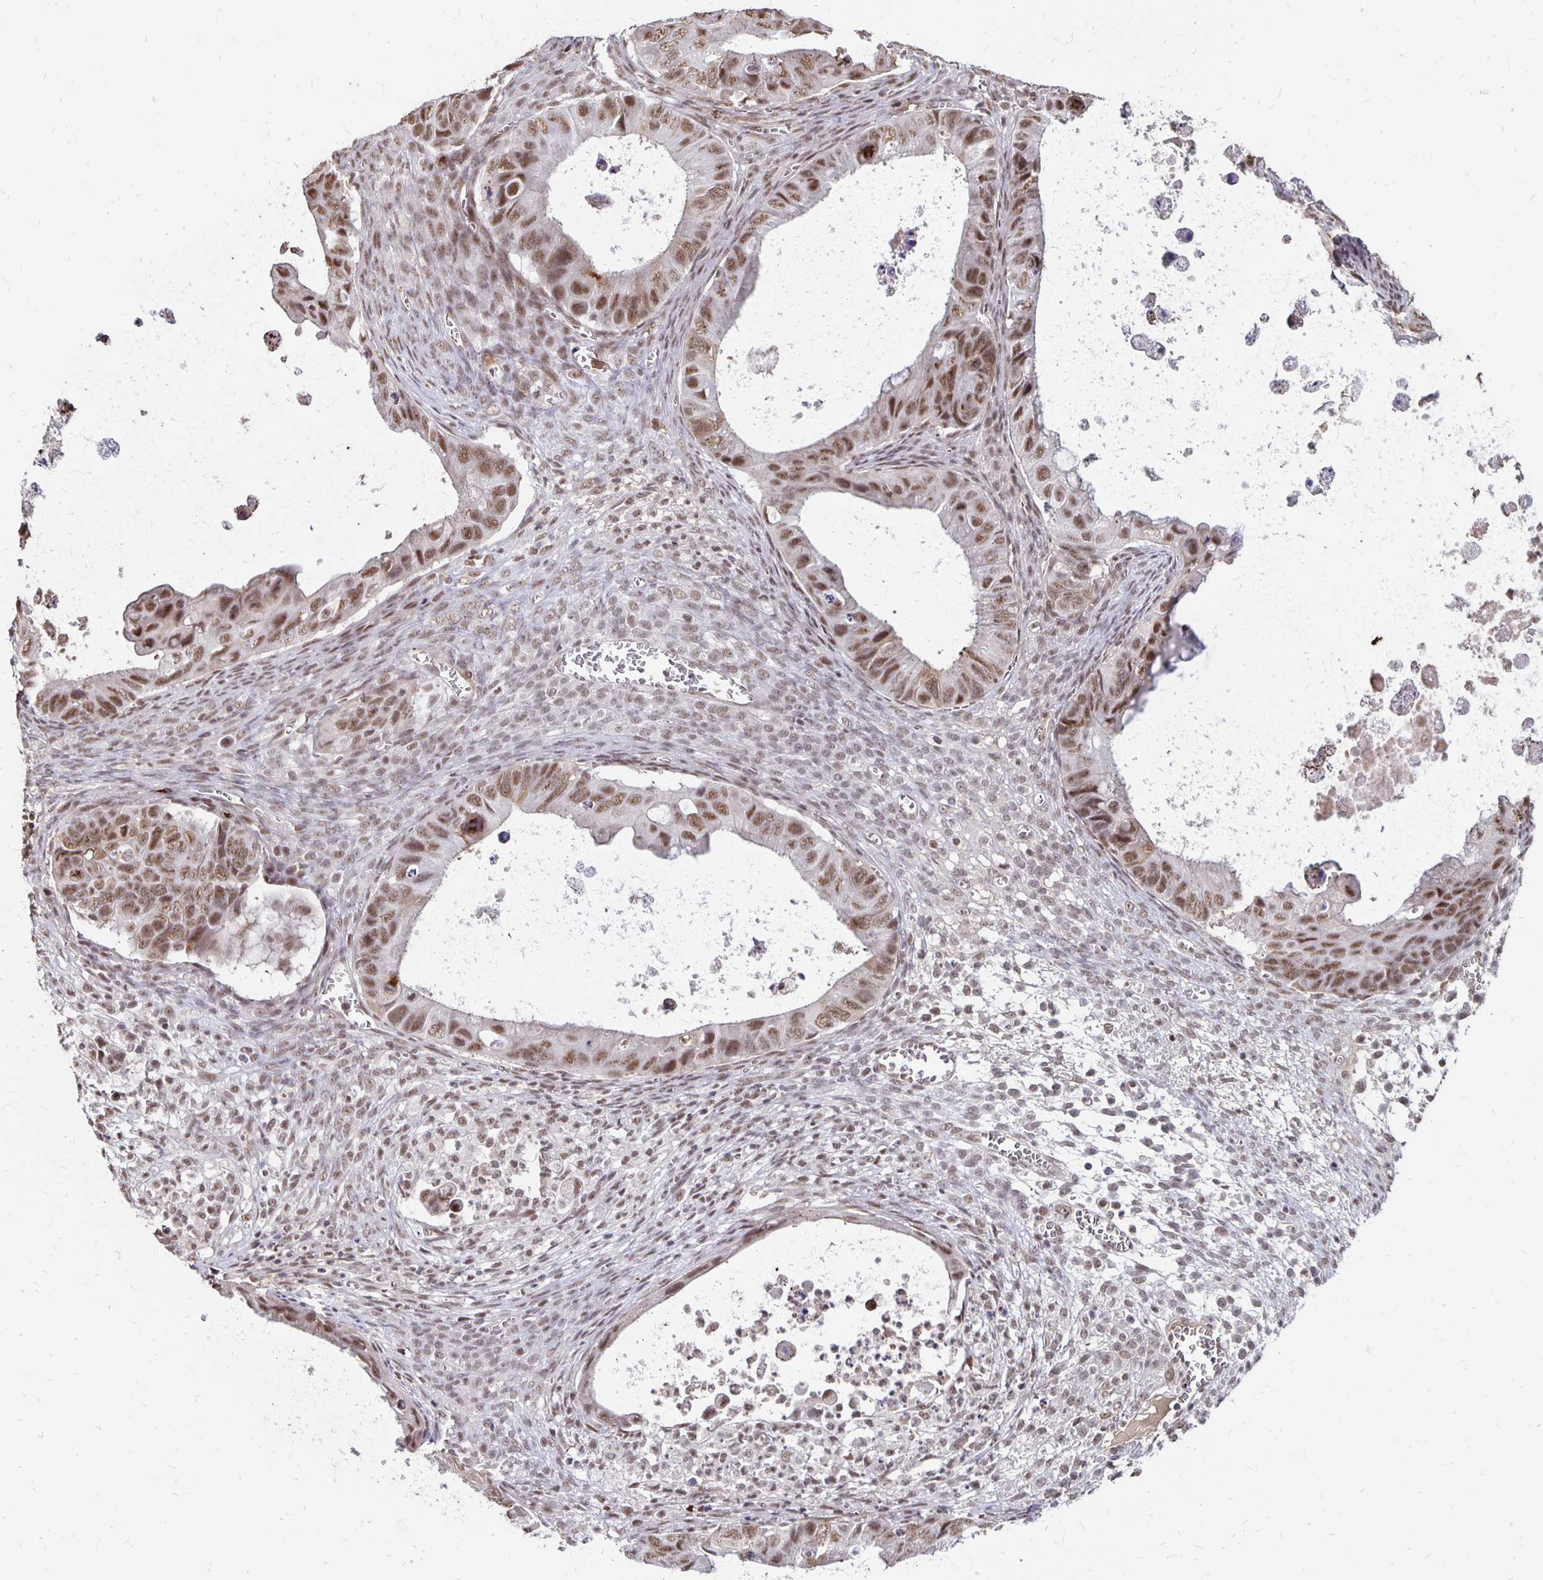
{"staining": {"intensity": "moderate", "quantity": ">75%", "location": "nuclear"}, "tissue": "ovarian cancer", "cell_type": "Tumor cells", "image_type": "cancer", "snomed": [{"axis": "morphology", "description": "Cystadenocarcinoma, mucinous, NOS"}, {"axis": "topography", "description": "Ovary"}], "caption": "Immunohistochemical staining of human mucinous cystadenocarcinoma (ovarian) shows moderate nuclear protein expression in approximately >75% of tumor cells.", "gene": "CLASRP", "patient": {"sex": "female", "age": 64}}